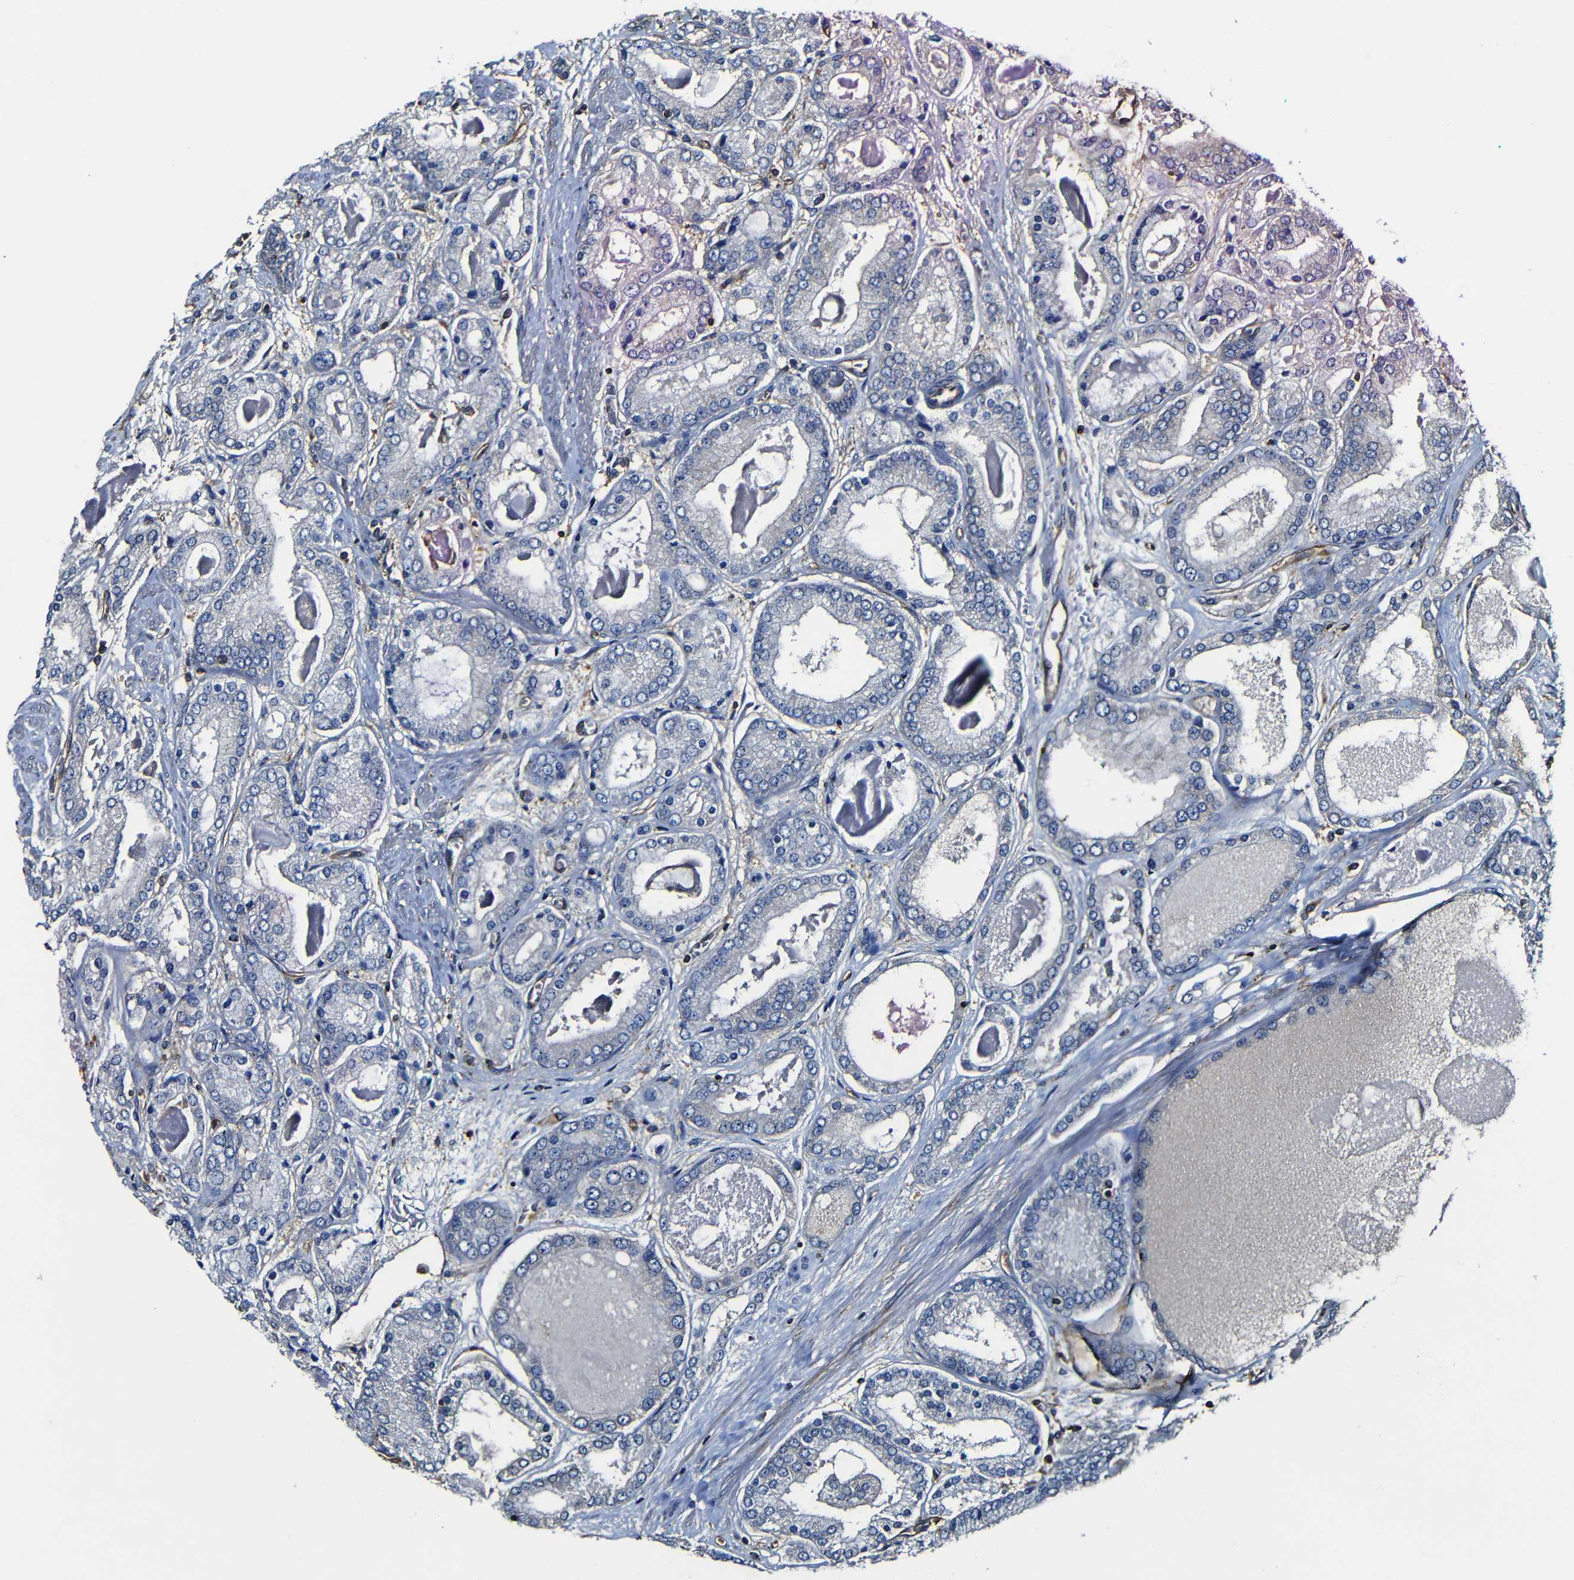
{"staining": {"intensity": "negative", "quantity": "none", "location": "none"}, "tissue": "prostate cancer", "cell_type": "Tumor cells", "image_type": "cancer", "snomed": [{"axis": "morphology", "description": "Adenocarcinoma, High grade"}, {"axis": "topography", "description": "Prostate"}], "caption": "Immunohistochemistry micrograph of neoplastic tissue: prostate adenocarcinoma (high-grade) stained with DAB exhibits no significant protein positivity in tumor cells.", "gene": "MSN", "patient": {"sex": "male", "age": 59}}